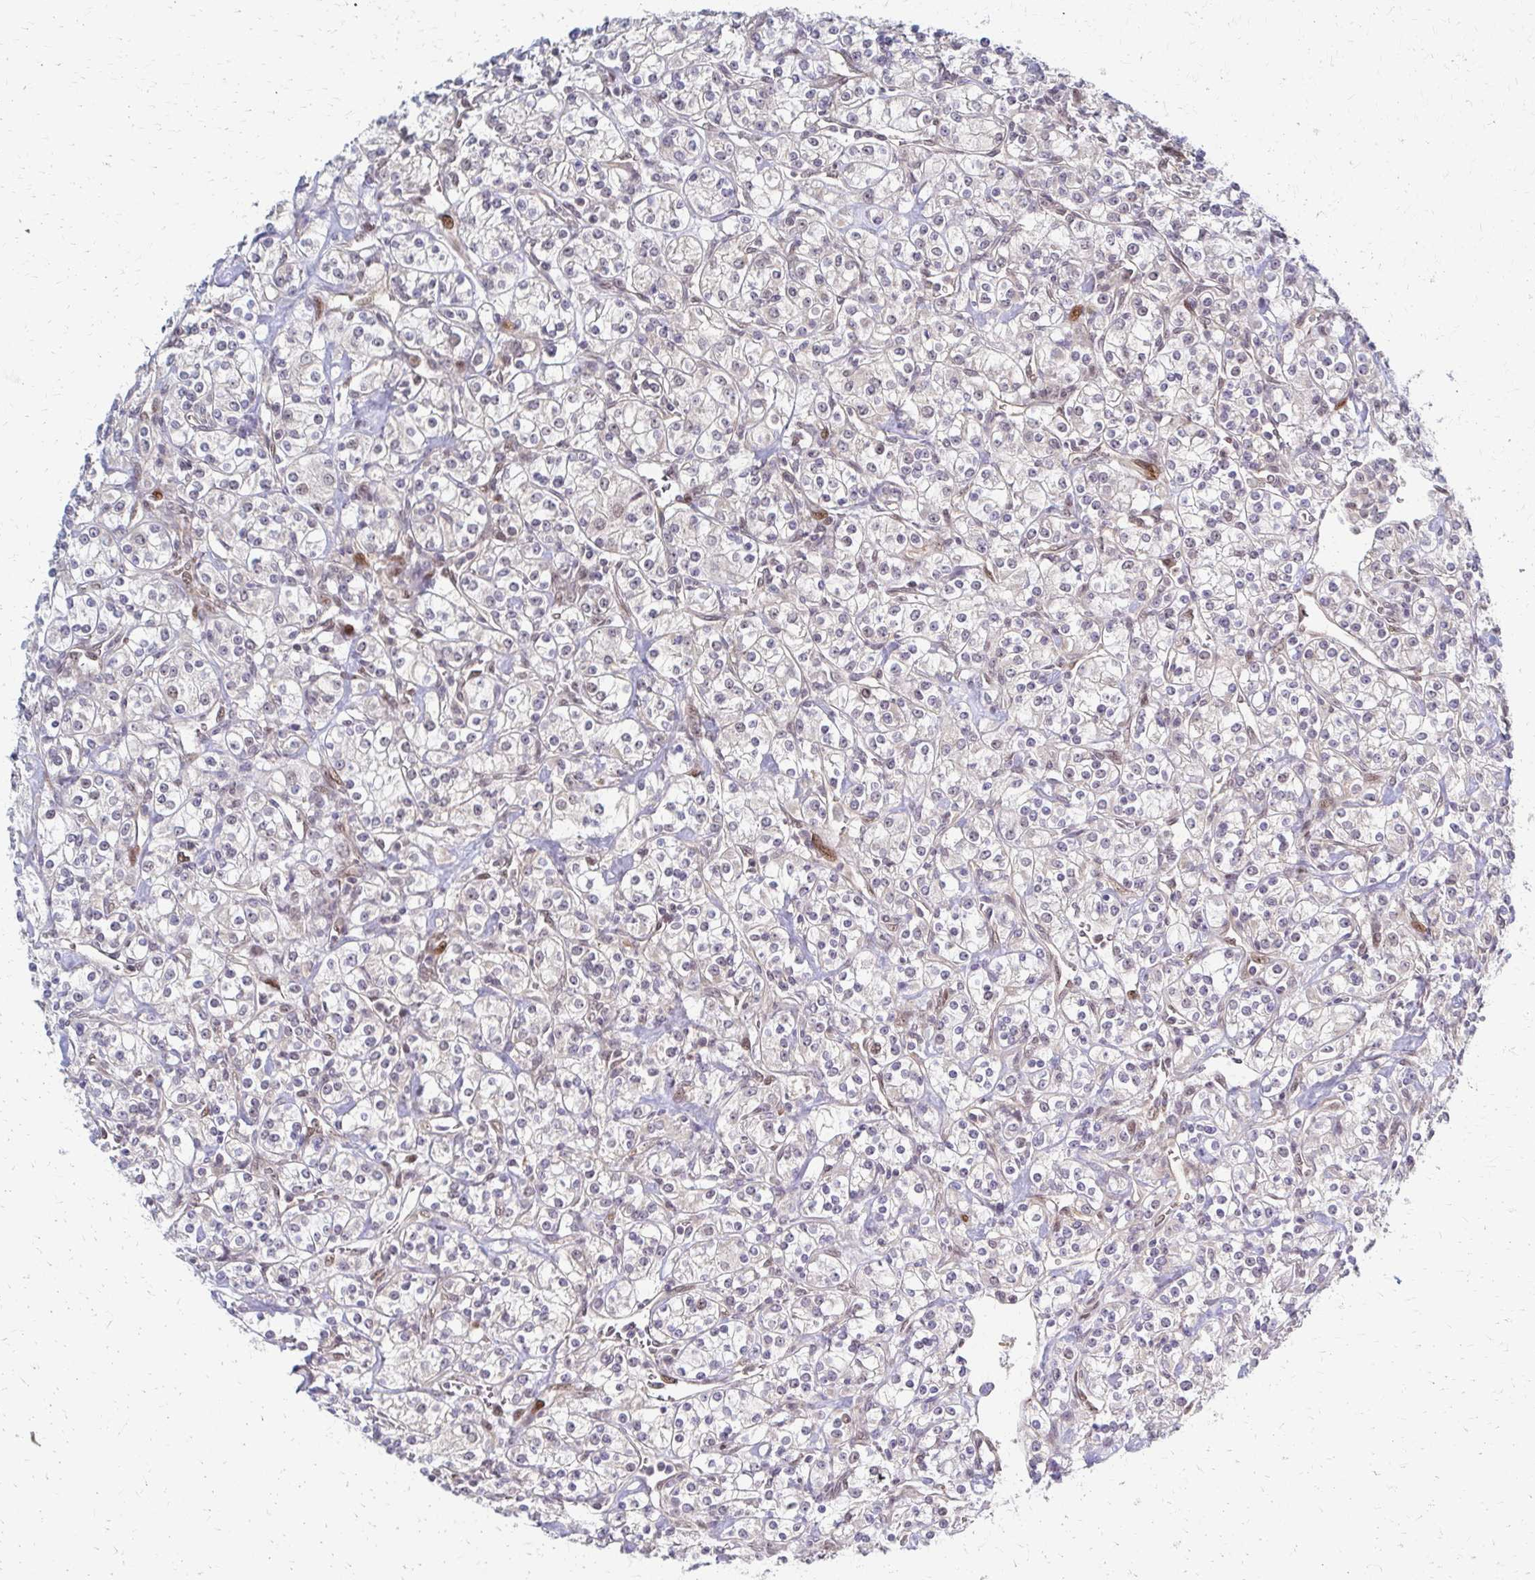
{"staining": {"intensity": "weak", "quantity": "<25%", "location": "nuclear"}, "tissue": "renal cancer", "cell_type": "Tumor cells", "image_type": "cancer", "snomed": [{"axis": "morphology", "description": "Adenocarcinoma, NOS"}, {"axis": "topography", "description": "Kidney"}], "caption": "Tumor cells show no significant protein positivity in renal cancer (adenocarcinoma).", "gene": "PSMD7", "patient": {"sex": "male", "age": 77}}